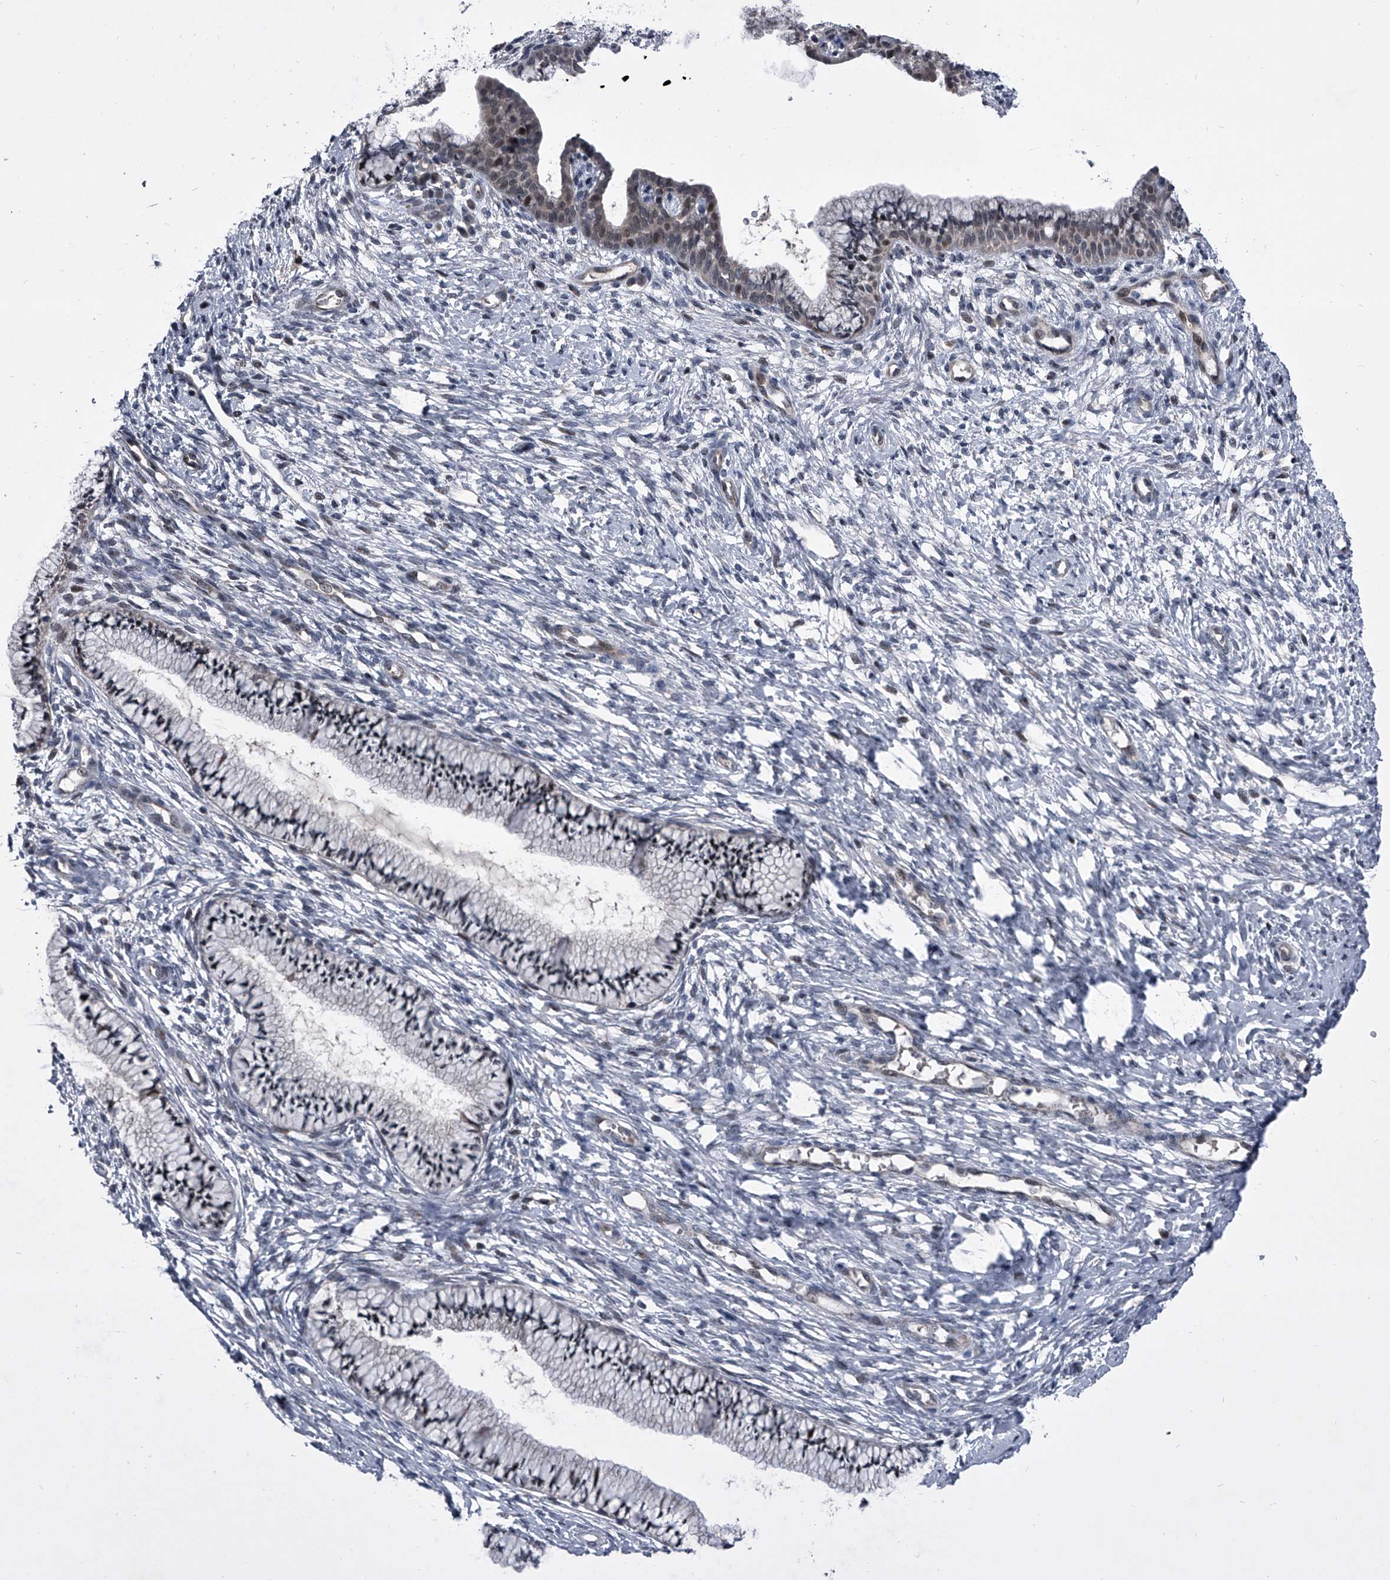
{"staining": {"intensity": "weak", "quantity": "25%-75%", "location": "cytoplasmic/membranous"}, "tissue": "cervix", "cell_type": "Glandular cells", "image_type": "normal", "snomed": [{"axis": "morphology", "description": "Normal tissue, NOS"}, {"axis": "topography", "description": "Cervix"}], "caption": "This is a micrograph of immunohistochemistry (IHC) staining of unremarkable cervix, which shows weak positivity in the cytoplasmic/membranous of glandular cells.", "gene": "ELK4", "patient": {"sex": "female", "age": 36}}